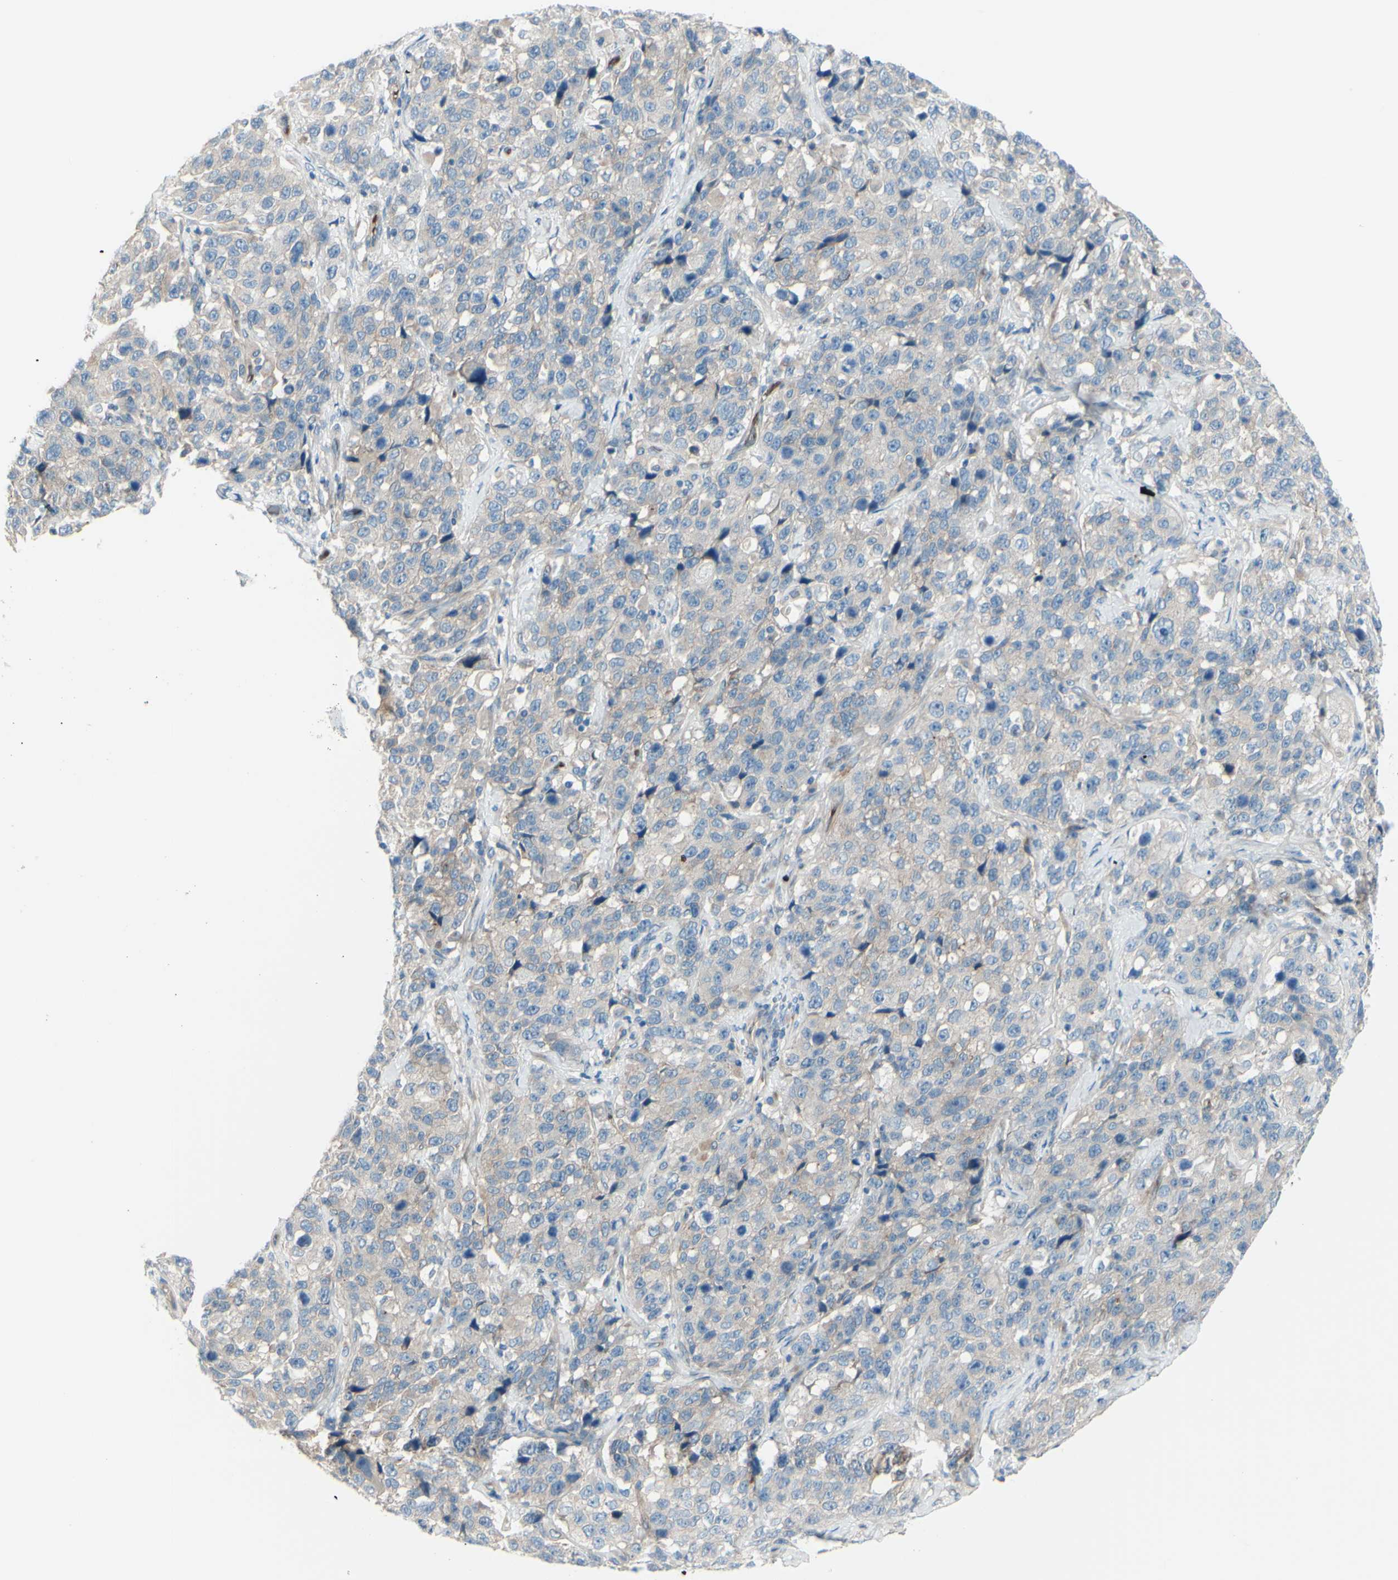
{"staining": {"intensity": "weak", "quantity": ">75%", "location": "cytoplasmic/membranous"}, "tissue": "stomach cancer", "cell_type": "Tumor cells", "image_type": "cancer", "snomed": [{"axis": "morphology", "description": "Normal tissue, NOS"}, {"axis": "morphology", "description": "Adenocarcinoma, NOS"}, {"axis": "topography", "description": "Stomach"}], "caption": "Weak cytoplasmic/membranous staining is present in about >75% of tumor cells in adenocarcinoma (stomach).", "gene": "PCDHGA2", "patient": {"sex": "male", "age": 48}}